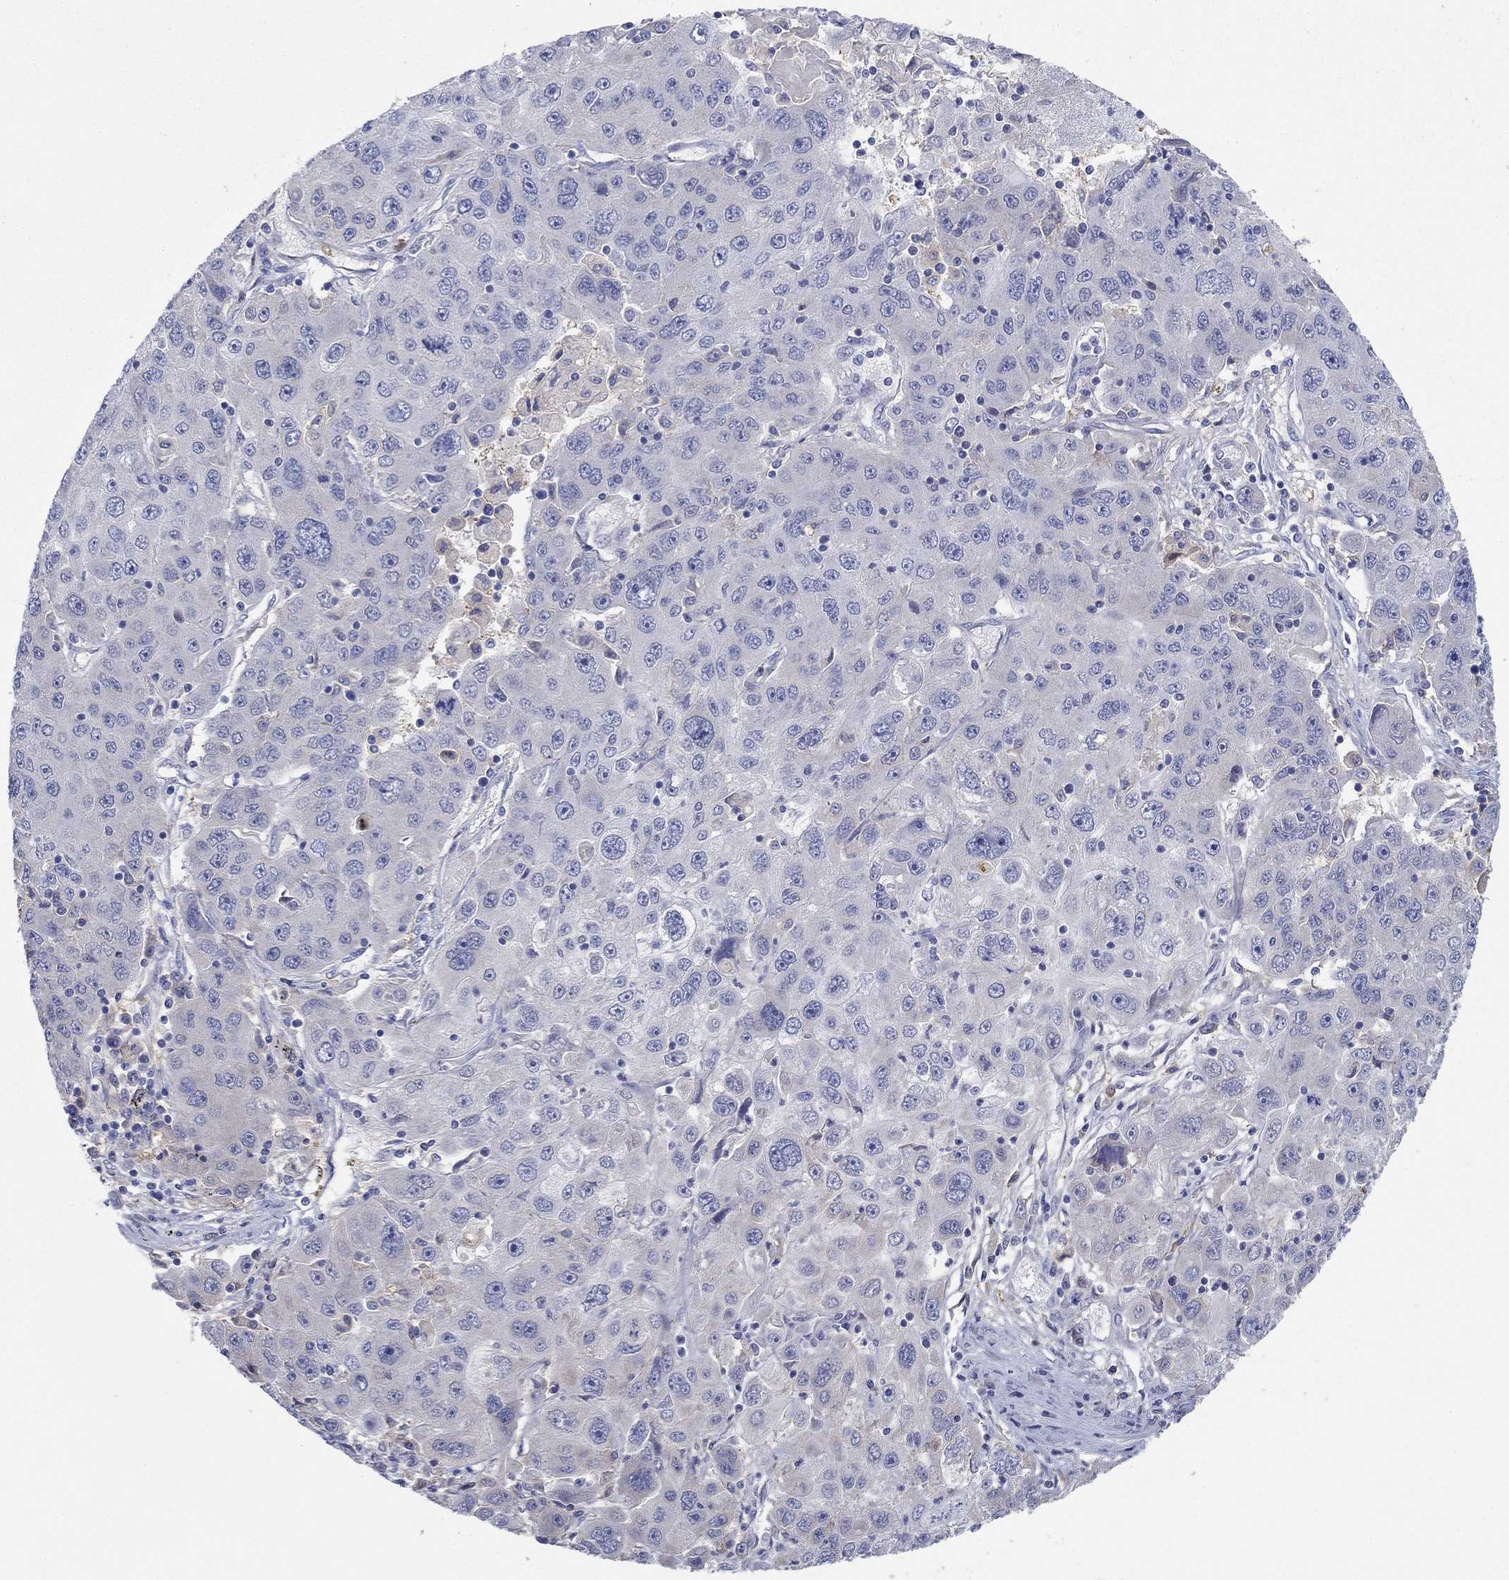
{"staining": {"intensity": "negative", "quantity": "none", "location": "none"}, "tissue": "stomach cancer", "cell_type": "Tumor cells", "image_type": "cancer", "snomed": [{"axis": "morphology", "description": "Adenocarcinoma, NOS"}, {"axis": "topography", "description": "Stomach"}], "caption": "A micrograph of human stomach adenocarcinoma is negative for staining in tumor cells. Nuclei are stained in blue.", "gene": "PLCL2", "patient": {"sex": "male", "age": 56}}